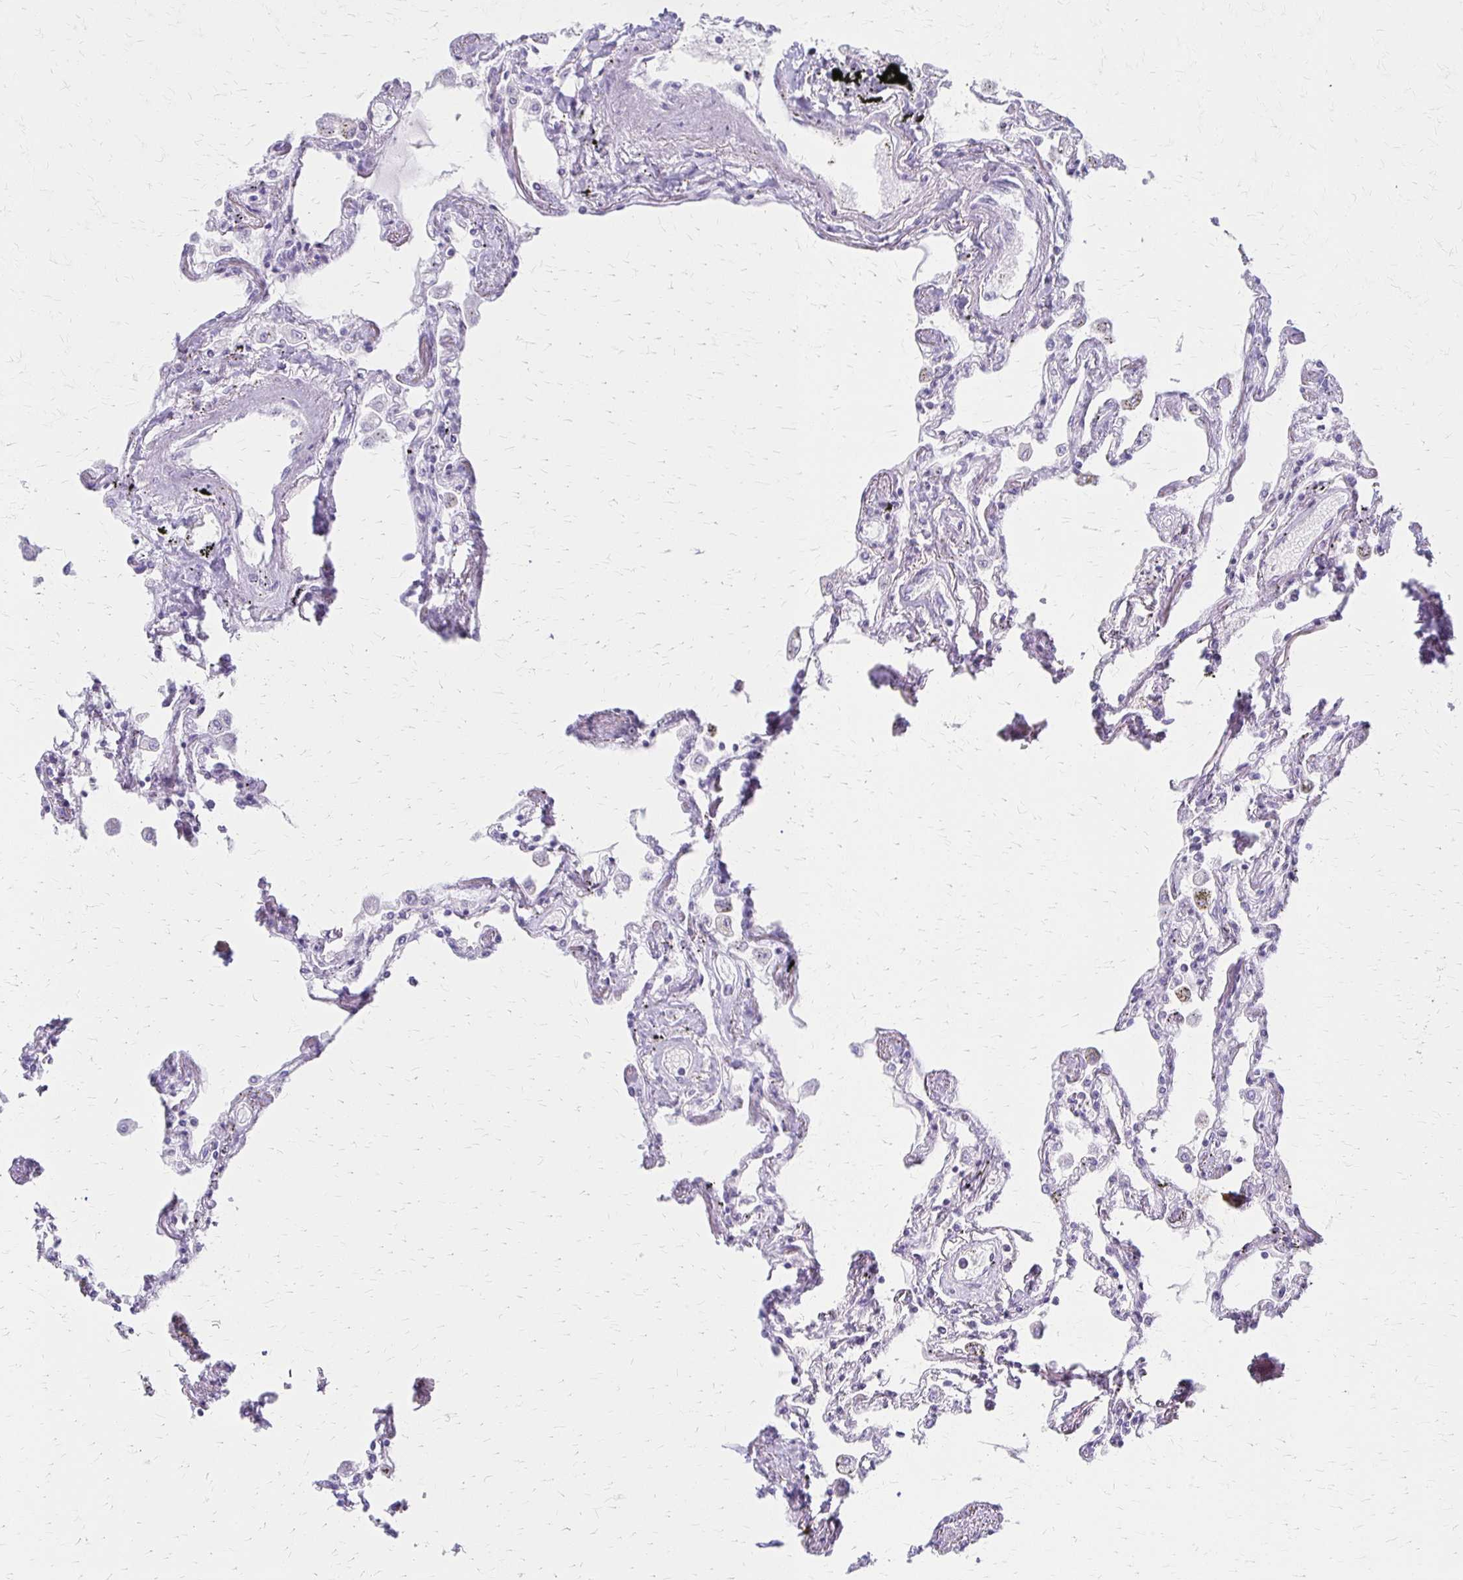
{"staining": {"intensity": "negative", "quantity": "none", "location": "none"}, "tissue": "lung", "cell_type": "Alveolar cells", "image_type": "normal", "snomed": [{"axis": "morphology", "description": "Normal tissue, NOS"}, {"axis": "morphology", "description": "Adenocarcinoma, NOS"}, {"axis": "topography", "description": "Cartilage tissue"}, {"axis": "topography", "description": "Lung"}], "caption": "Micrograph shows no protein positivity in alveolar cells of unremarkable lung. (Brightfield microscopy of DAB immunohistochemistry (IHC) at high magnification).", "gene": "IVL", "patient": {"sex": "female", "age": 67}}